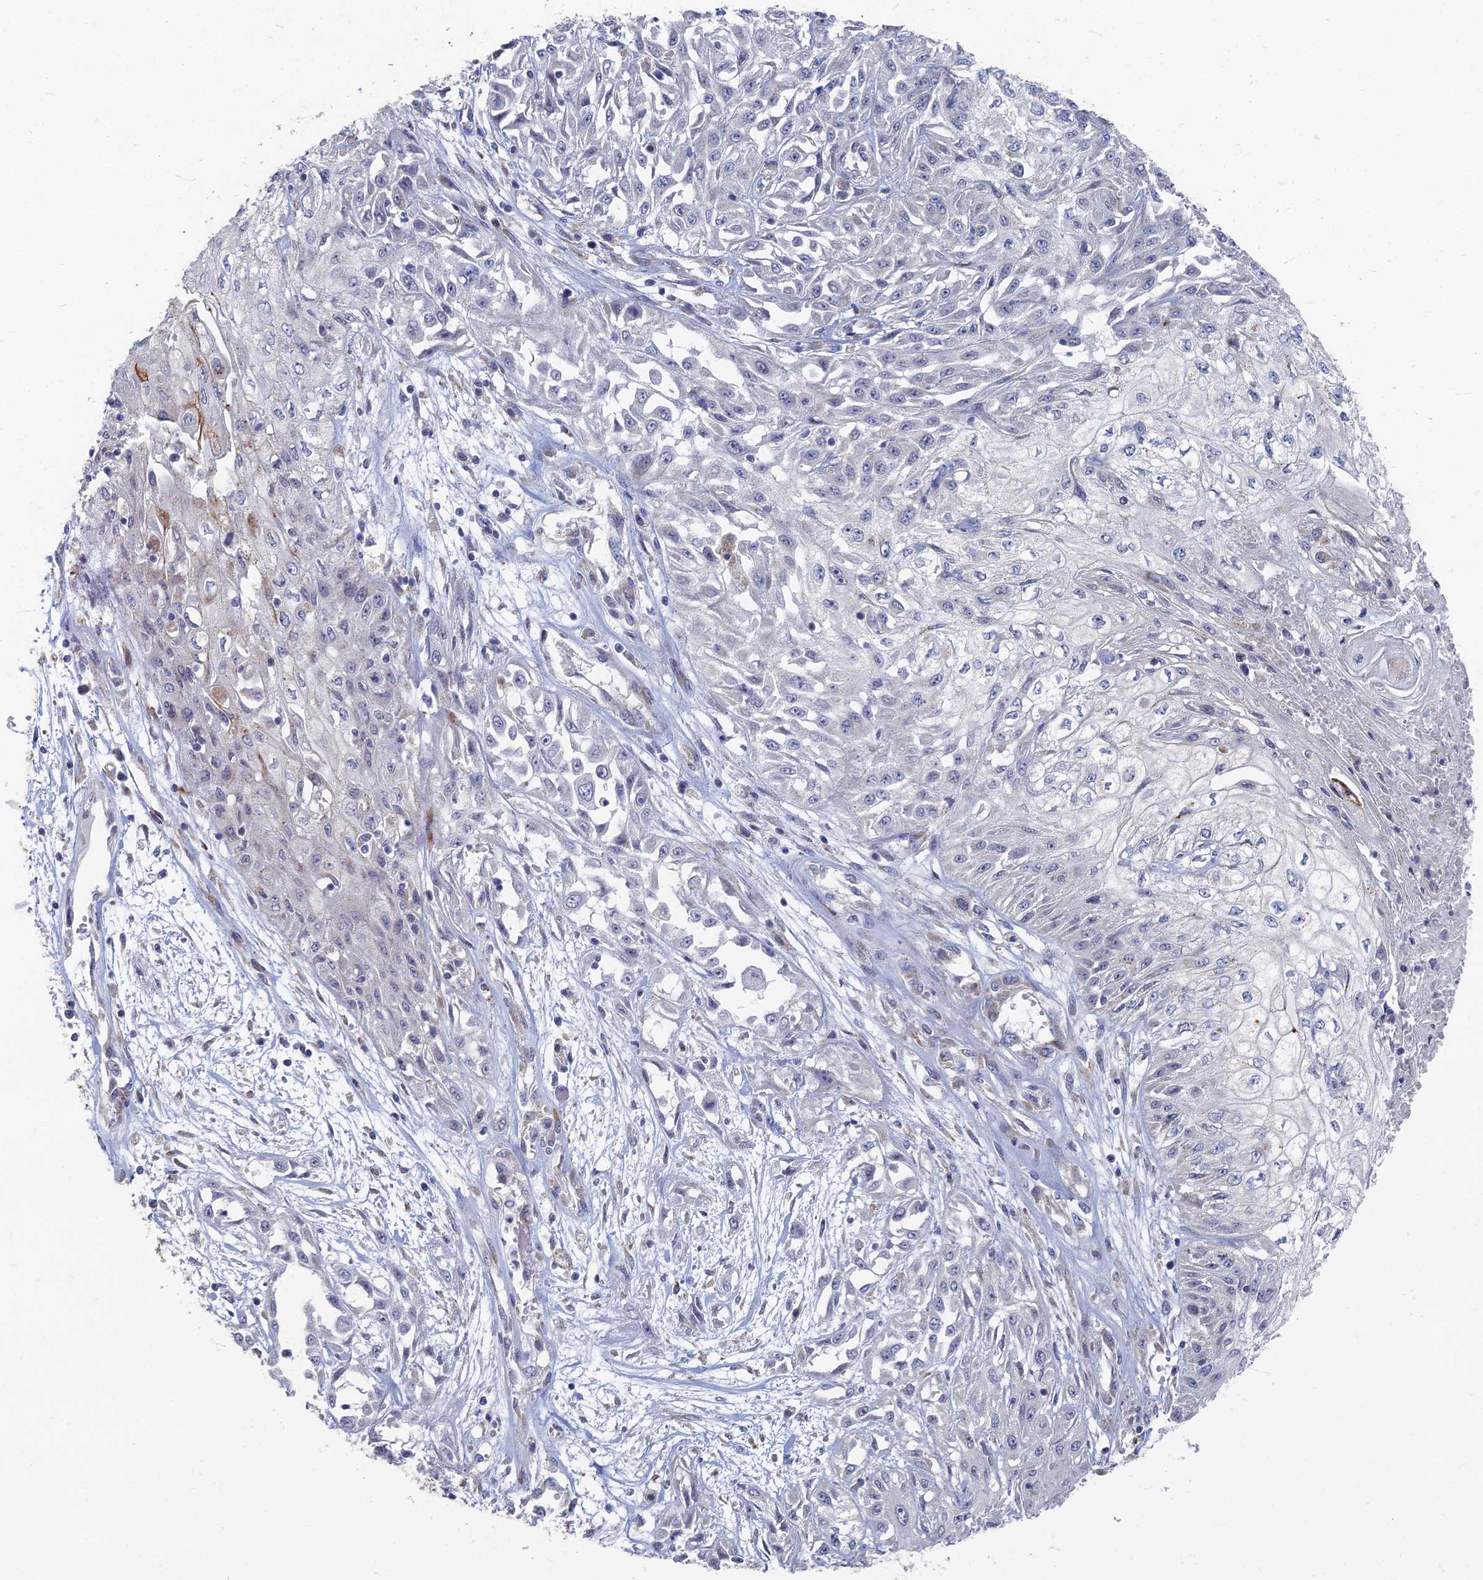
{"staining": {"intensity": "negative", "quantity": "none", "location": "none"}, "tissue": "skin cancer", "cell_type": "Tumor cells", "image_type": "cancer", "snomed": [{"axis": "morphology", "description": "Squamous cell carcinoma, NOS"}, {"axis": "morphology", "description": "Squamous cell carcinoma, metastatic, NOS"}, {"axis": "topography", "description": "Skin"}, {"axis": "topography", "description": "Lymph node"}], "caption": "High power microscopy image of an immunohistochemistry (IHC) histopathology image of skin cancer (squamous cell carcinoma), revealing no significant staining in tumor cells.", "gene": "TMEM128", "patient": {"sex": "male", "age": 75}}